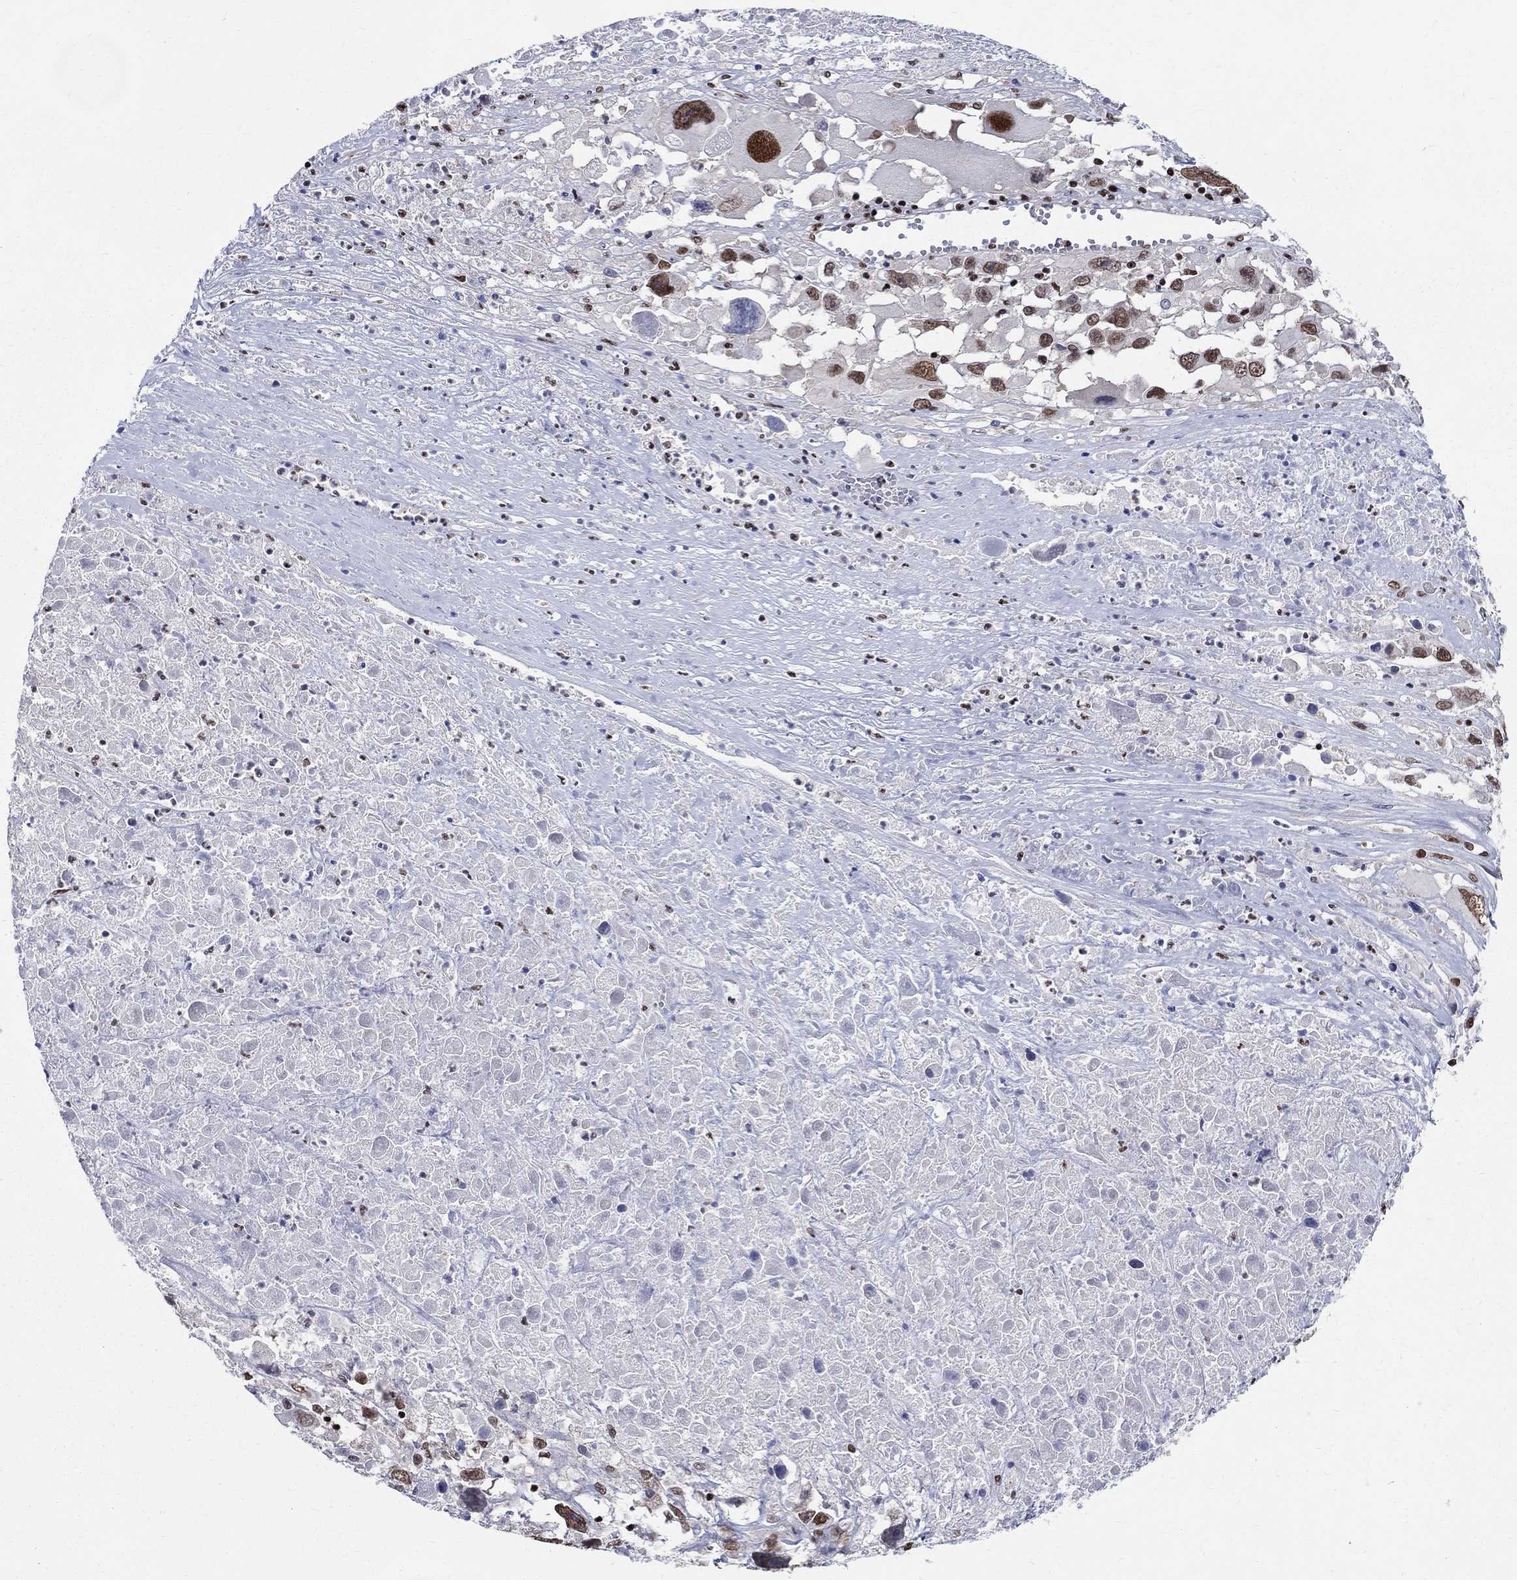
{"staining": {"intensity": "moderate", "quantity": "25%-75%", "location": "nuclear"}, "tissue": "melanoma", "cell_type": "Tumor cells", "image_type": "cancer", "snomed": [{"axis": "morphology", "description": "Malignant melanoma, Metastatic site"}, {"axis": "topography", "description": "Lymph node"}], "caption": "Immunohistochemical staining of melanoma demonstrates medium levels of moderate nuclear positivity in approximately 25%-75% of tumor cells.", "gene": "FBXO16", "patient": {"sex": "male", "age": 50}}